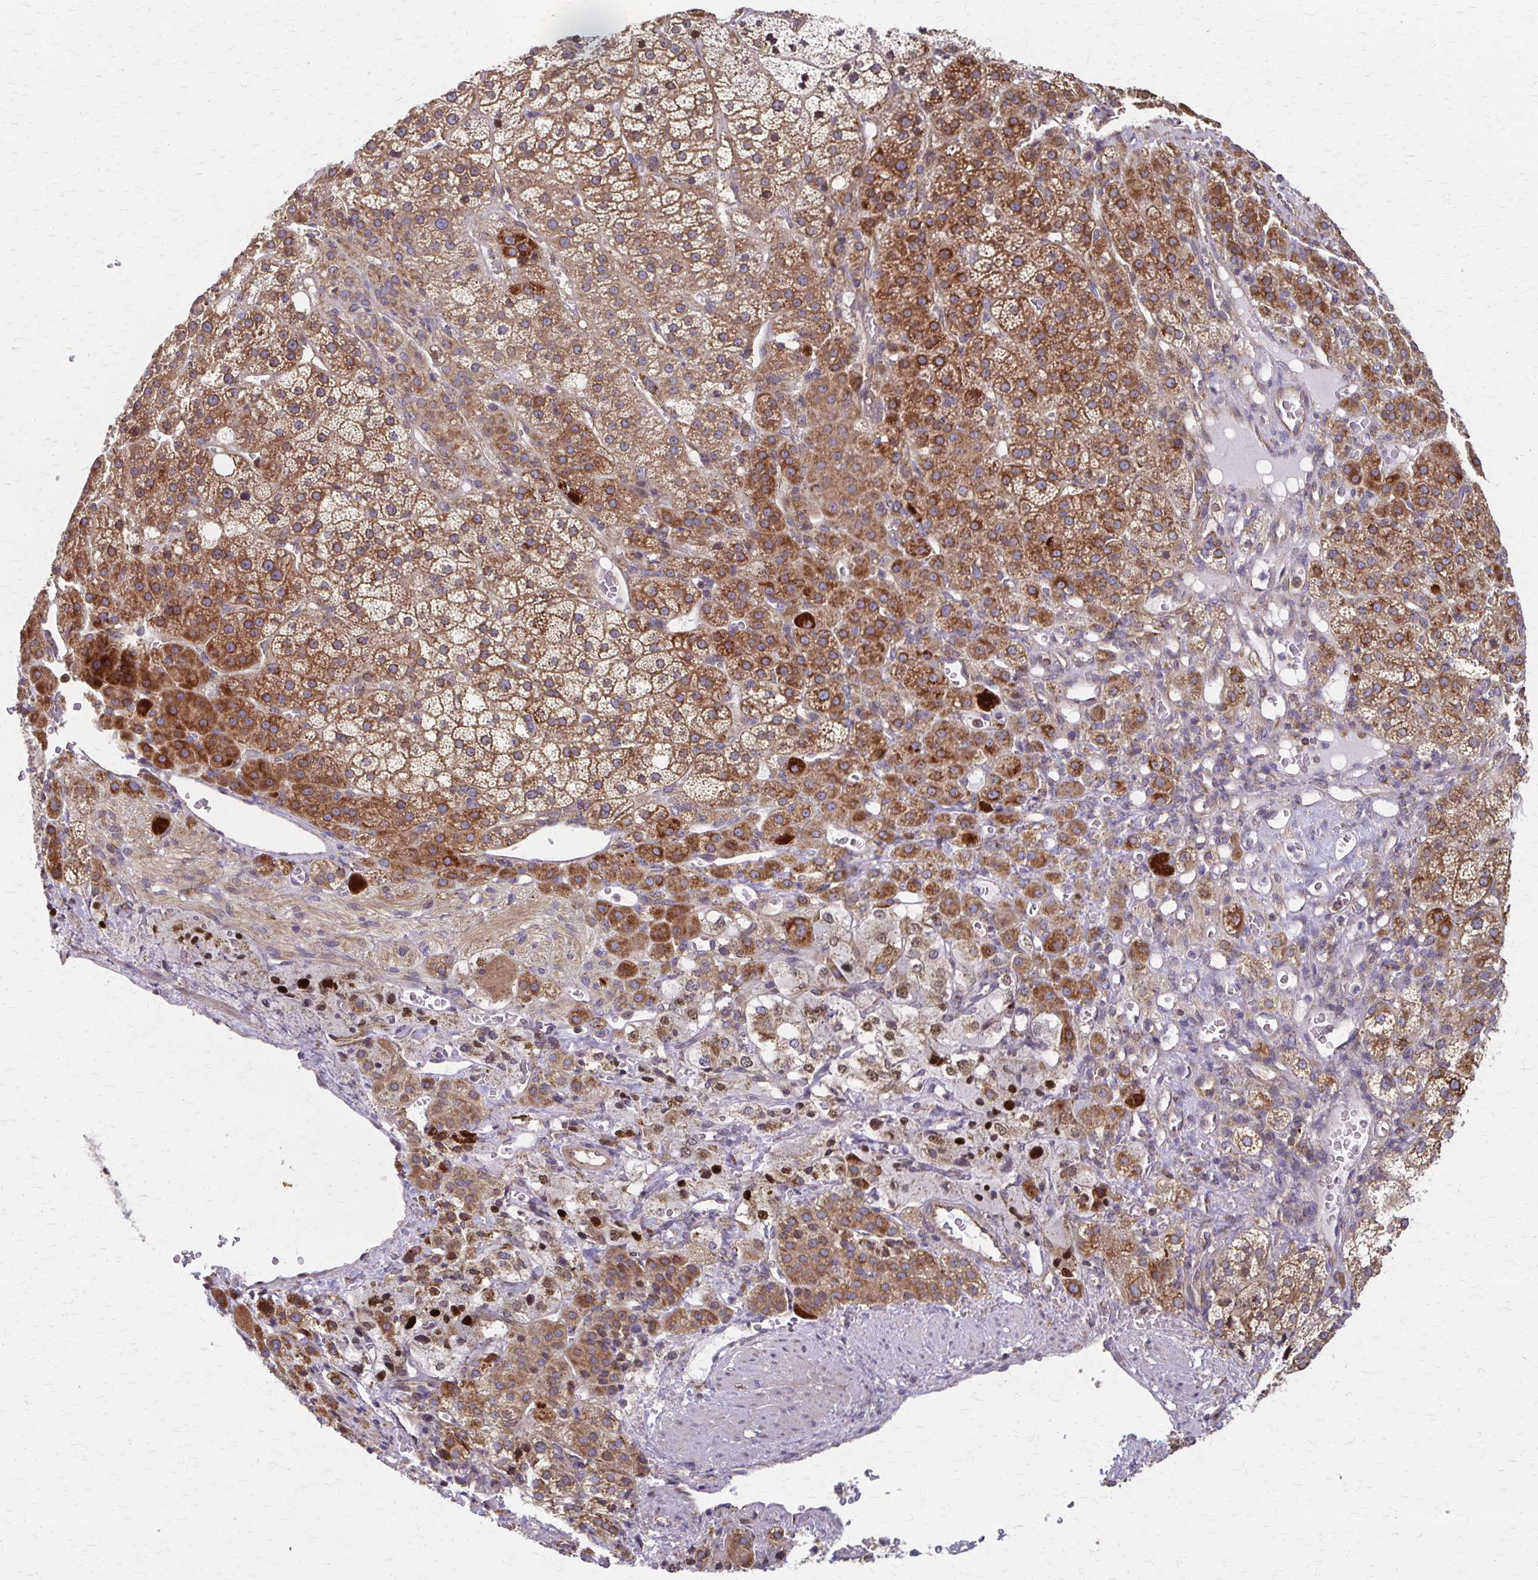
{"staining": {"intensity": "moderate", "quantity": ">75%", "location": "cytoplasmic/membranous"}, "tissue": "adrenal gland", "cell_type": "Glandular cells", "image_type": "normal", "snomed": [{"axis": "morphology", "description": "Normal tissue, NOS"}, {"axis": "topography", "description": "Adrenal gland"}], "caption": "Adrenal gland stained with DAB IHC displays medium levels of moderate cytoplasmic/membranous expression in approximately >75% of glandular cells.", "gene": "EEF2", "patient": {"sex": "female", "age": 60}}